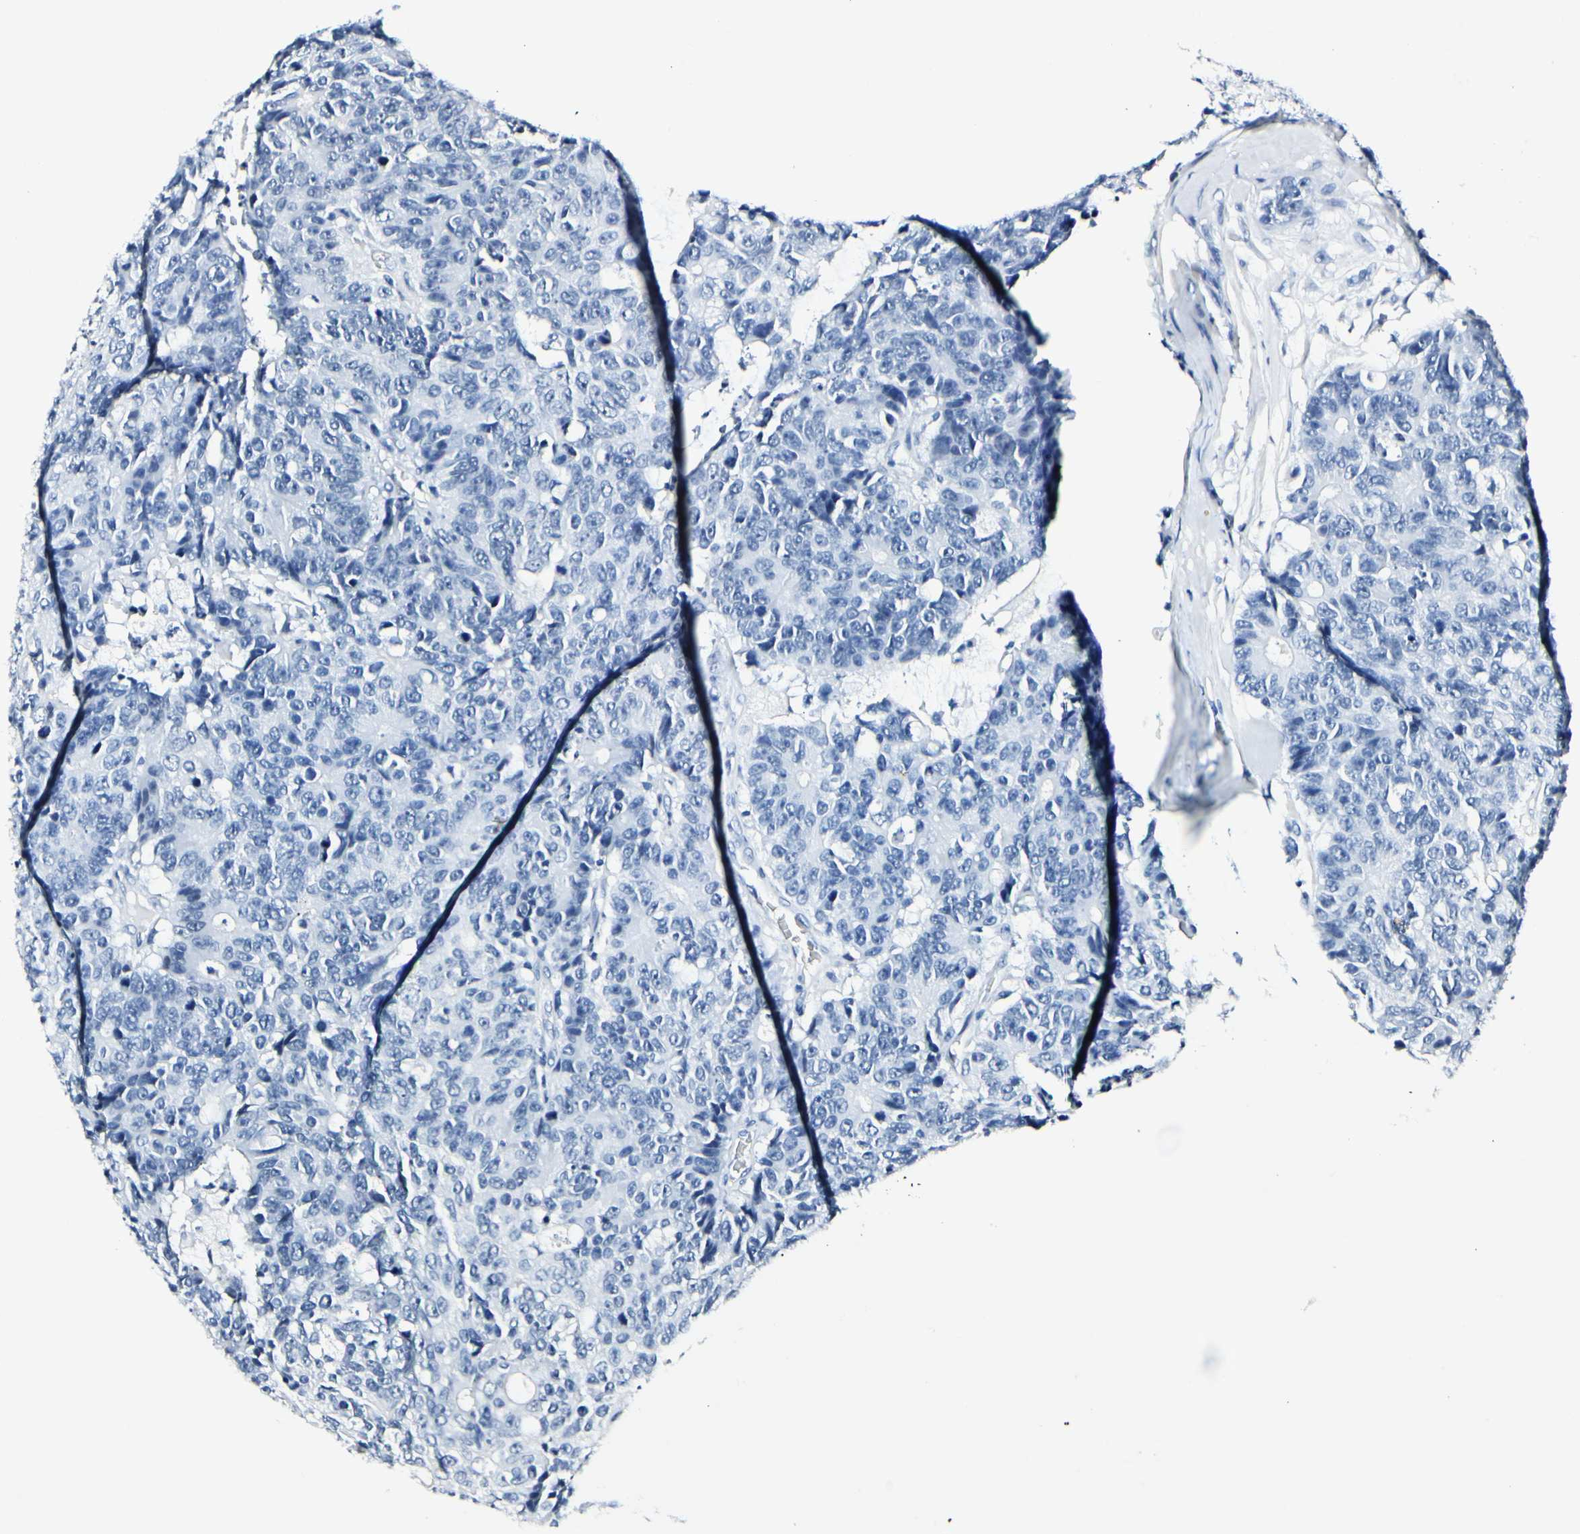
{"staining": {"intensity": "negative", "quantity": "none", "location": "none"}, "tissue": "colorectal cancer", "cell_type": "Tumor cells", "image_type": "cancer", "snomed": [{"axis": "morphology", "description": "Adenocarcinoma, NOS"}, {"axis": "topography", "description": "Colon"}], "caption": "This is a histopathology image of immunohistochemistry staining of colorectal cancer, which shows no staining in tumor cells.", "gene": "NFIA", "patient": {"sex": "female", "age": 86}}